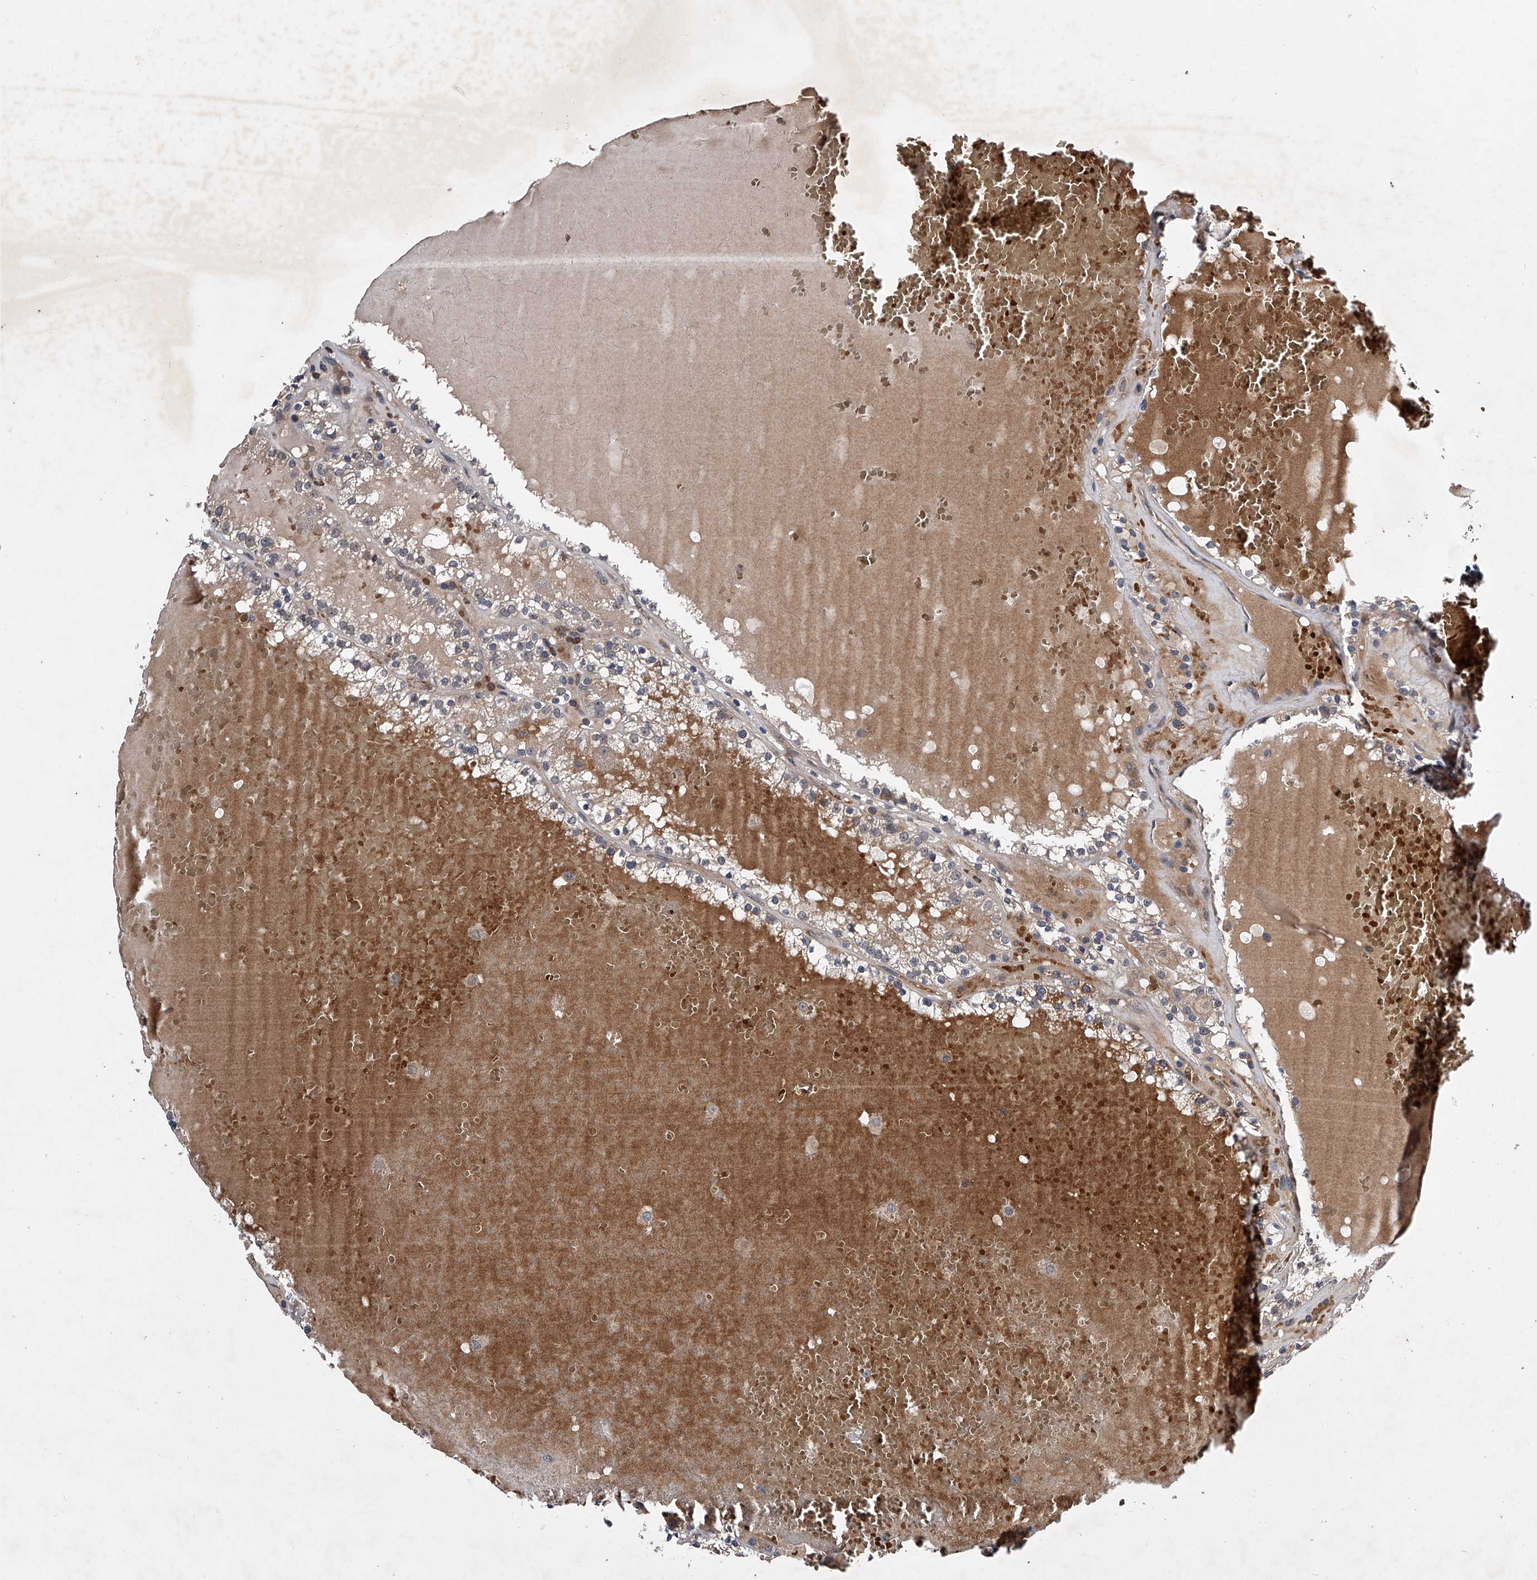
{"staining": {"intensity": "negative", "quantity": "none", "location": "none"}, "tissue": "renal cancer", "cell_type": "Tumor cells", "image_type": "cancer", "snomed": [{"axis": "morphology", "description": "Adenocarcinoma, NOS"}, {"axis": "topography", "description": "Kidney"}], "caption": "Immunohistochemistry (IHC) of human renal adenocarcinoma demonstrates no staining in tumor cells.", "gene": "ZNF30", "patient": {"sex": "female", "age": 56}}